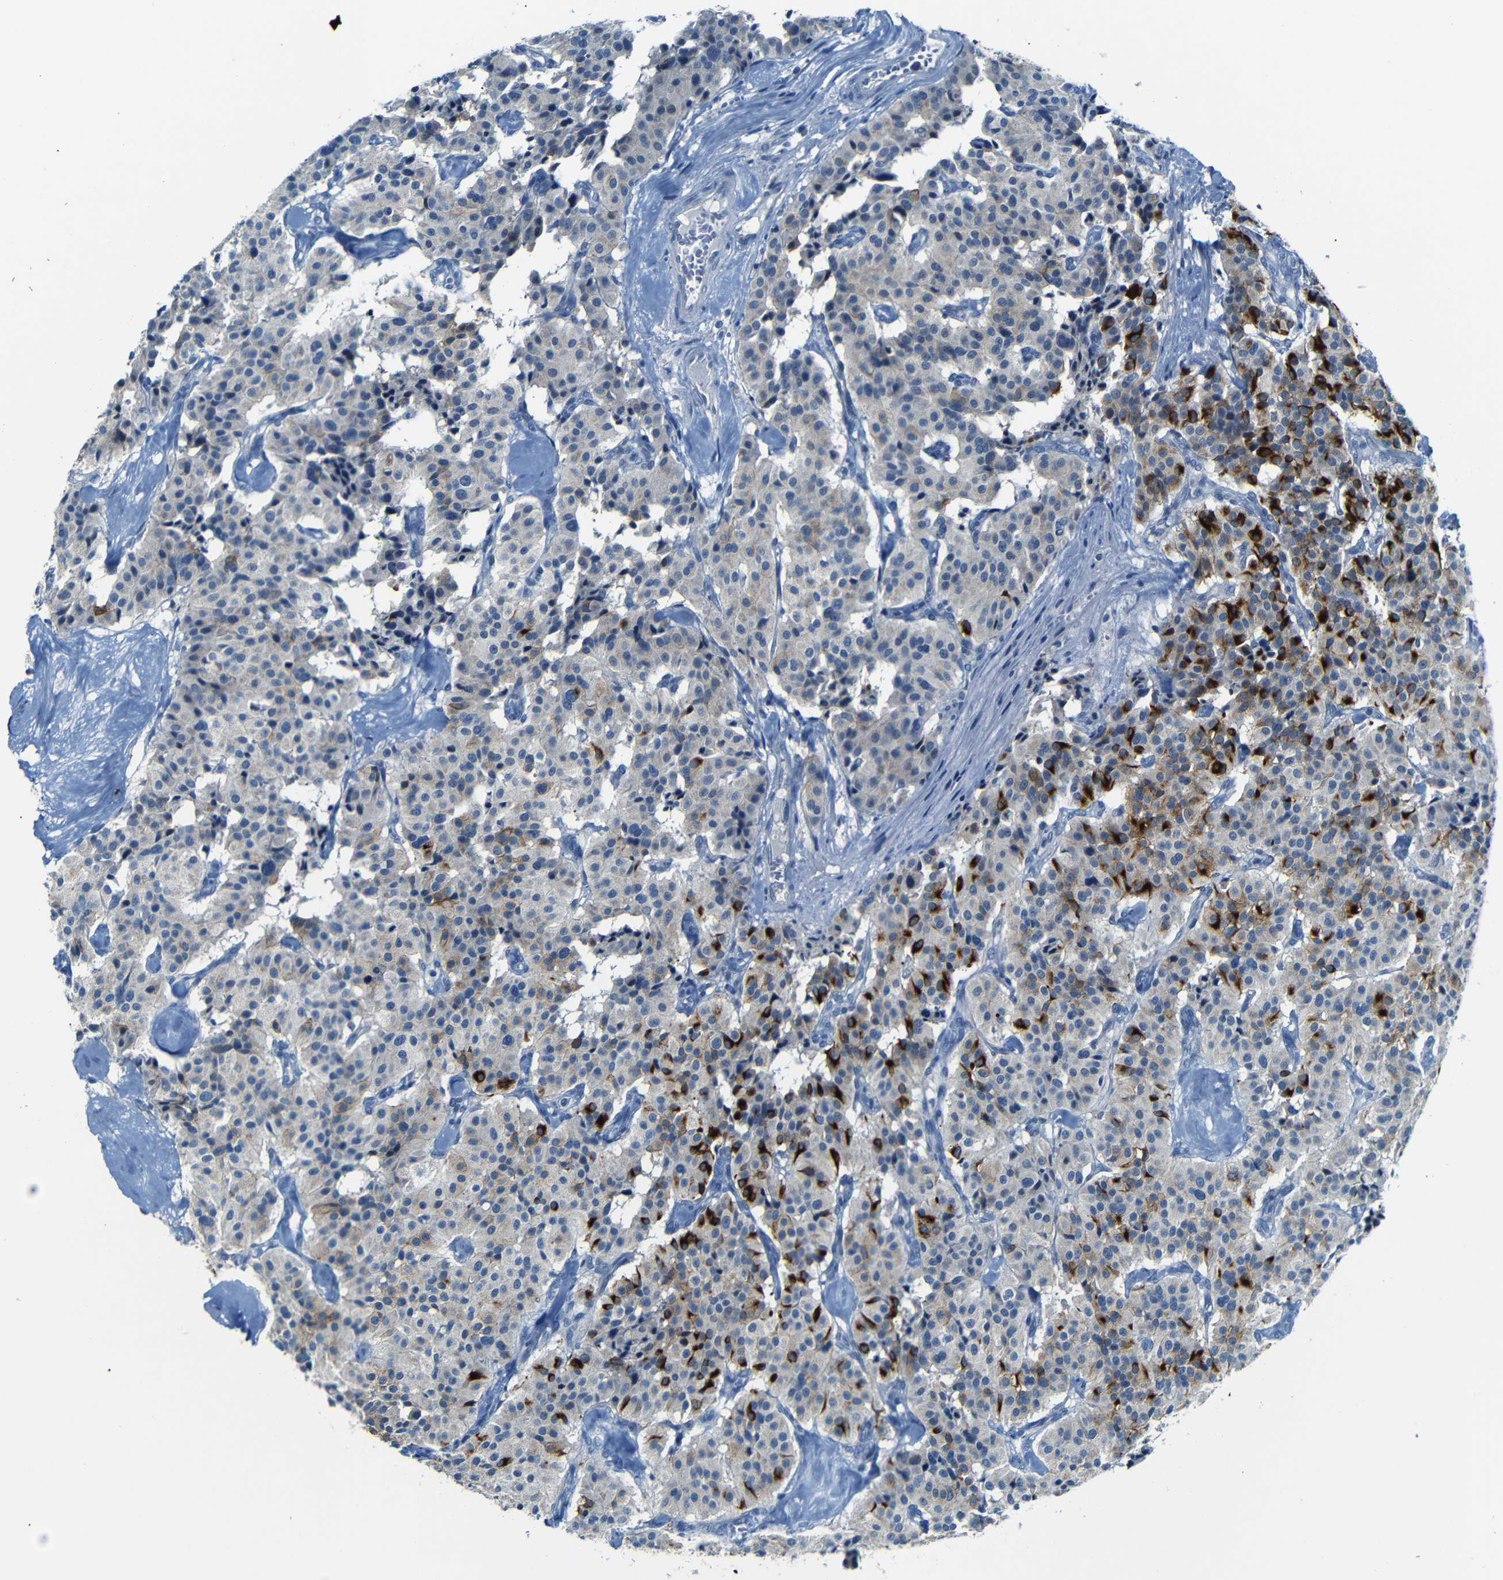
{"staining": {"intensity": "strong", "quantity": "<25%", "location": "cytoplasmic/membranous"}, "tissue": "carcinoid", "cell_type": "Tumor cells", "image_type": "cancer", "snomed": [{"axis": "morphology", "description": "Carcinoid, malignant, NOS"}, {"axis": "topography", "description": "Lung"}], "caption": "This histopathology image shows carcinoid (malignant) stained with immunohistochemistry (IHC) to label a protein in brown. The cytoplasmic/membranous of tumor cells show strong positivity for the protein. Nuclei are counter-stained blue.", "gene": "ANK3", "patient": {"sex": "male", "age": 30}}